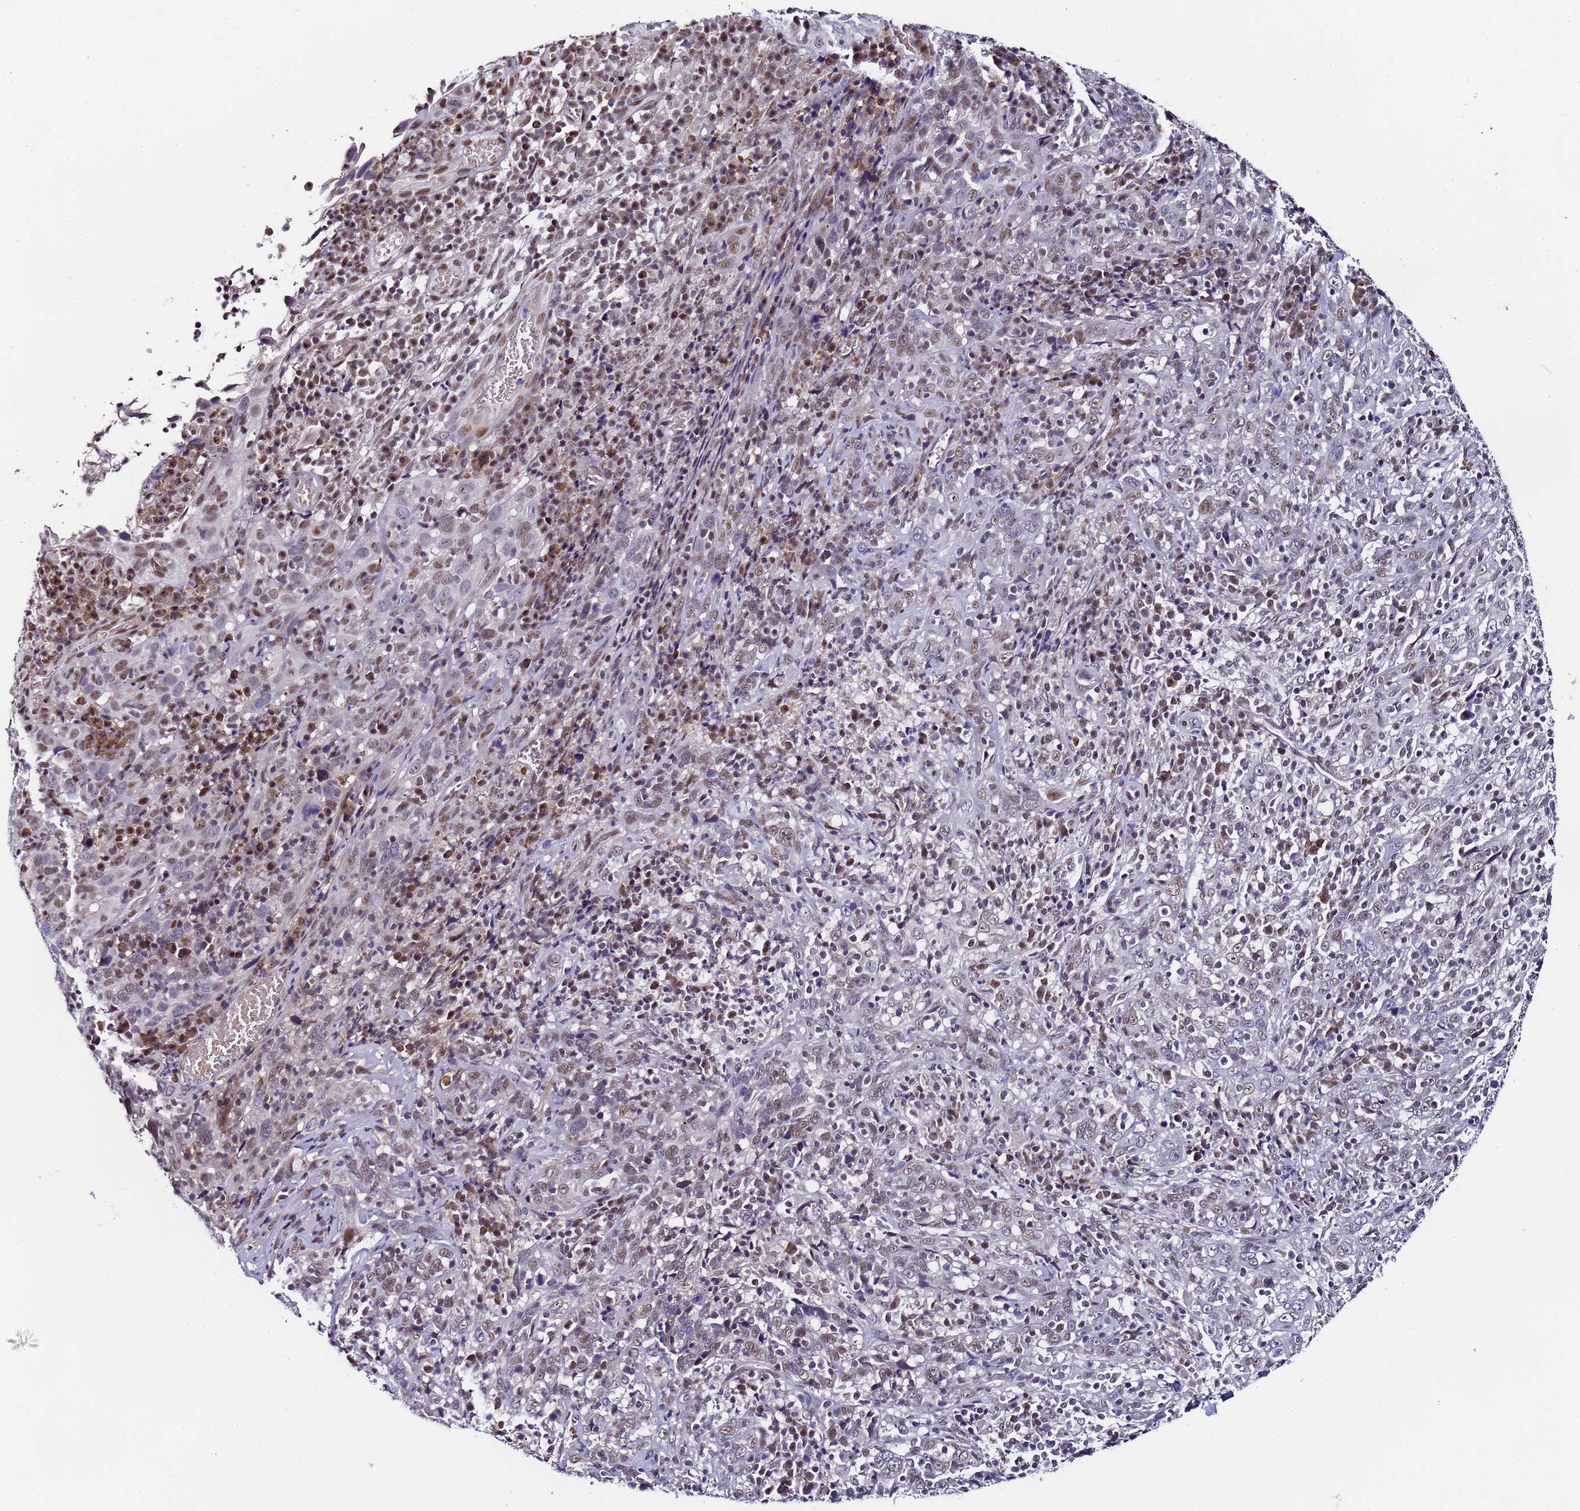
{"staining": {"intensity": "weak", "quantity": "25%-75%", "location": "nuclear"}, "tissue": "cervical cancer", "cell_type": "Tumor cells", "image_type": "cancer", "snomed": [{"axis": "morphology", "description": "Squamous cell carcinoma, NOS"}, {"axis": "topography", "description": "Cervix"}], "caption": "Weak nuclear protein staining is appreciated in approximately 25%-75% of tumor cells in cervical cancer (squamous cell carcinoma).", "gene": "FNBP4", "patient": {"sex": "female", "age": 46}}